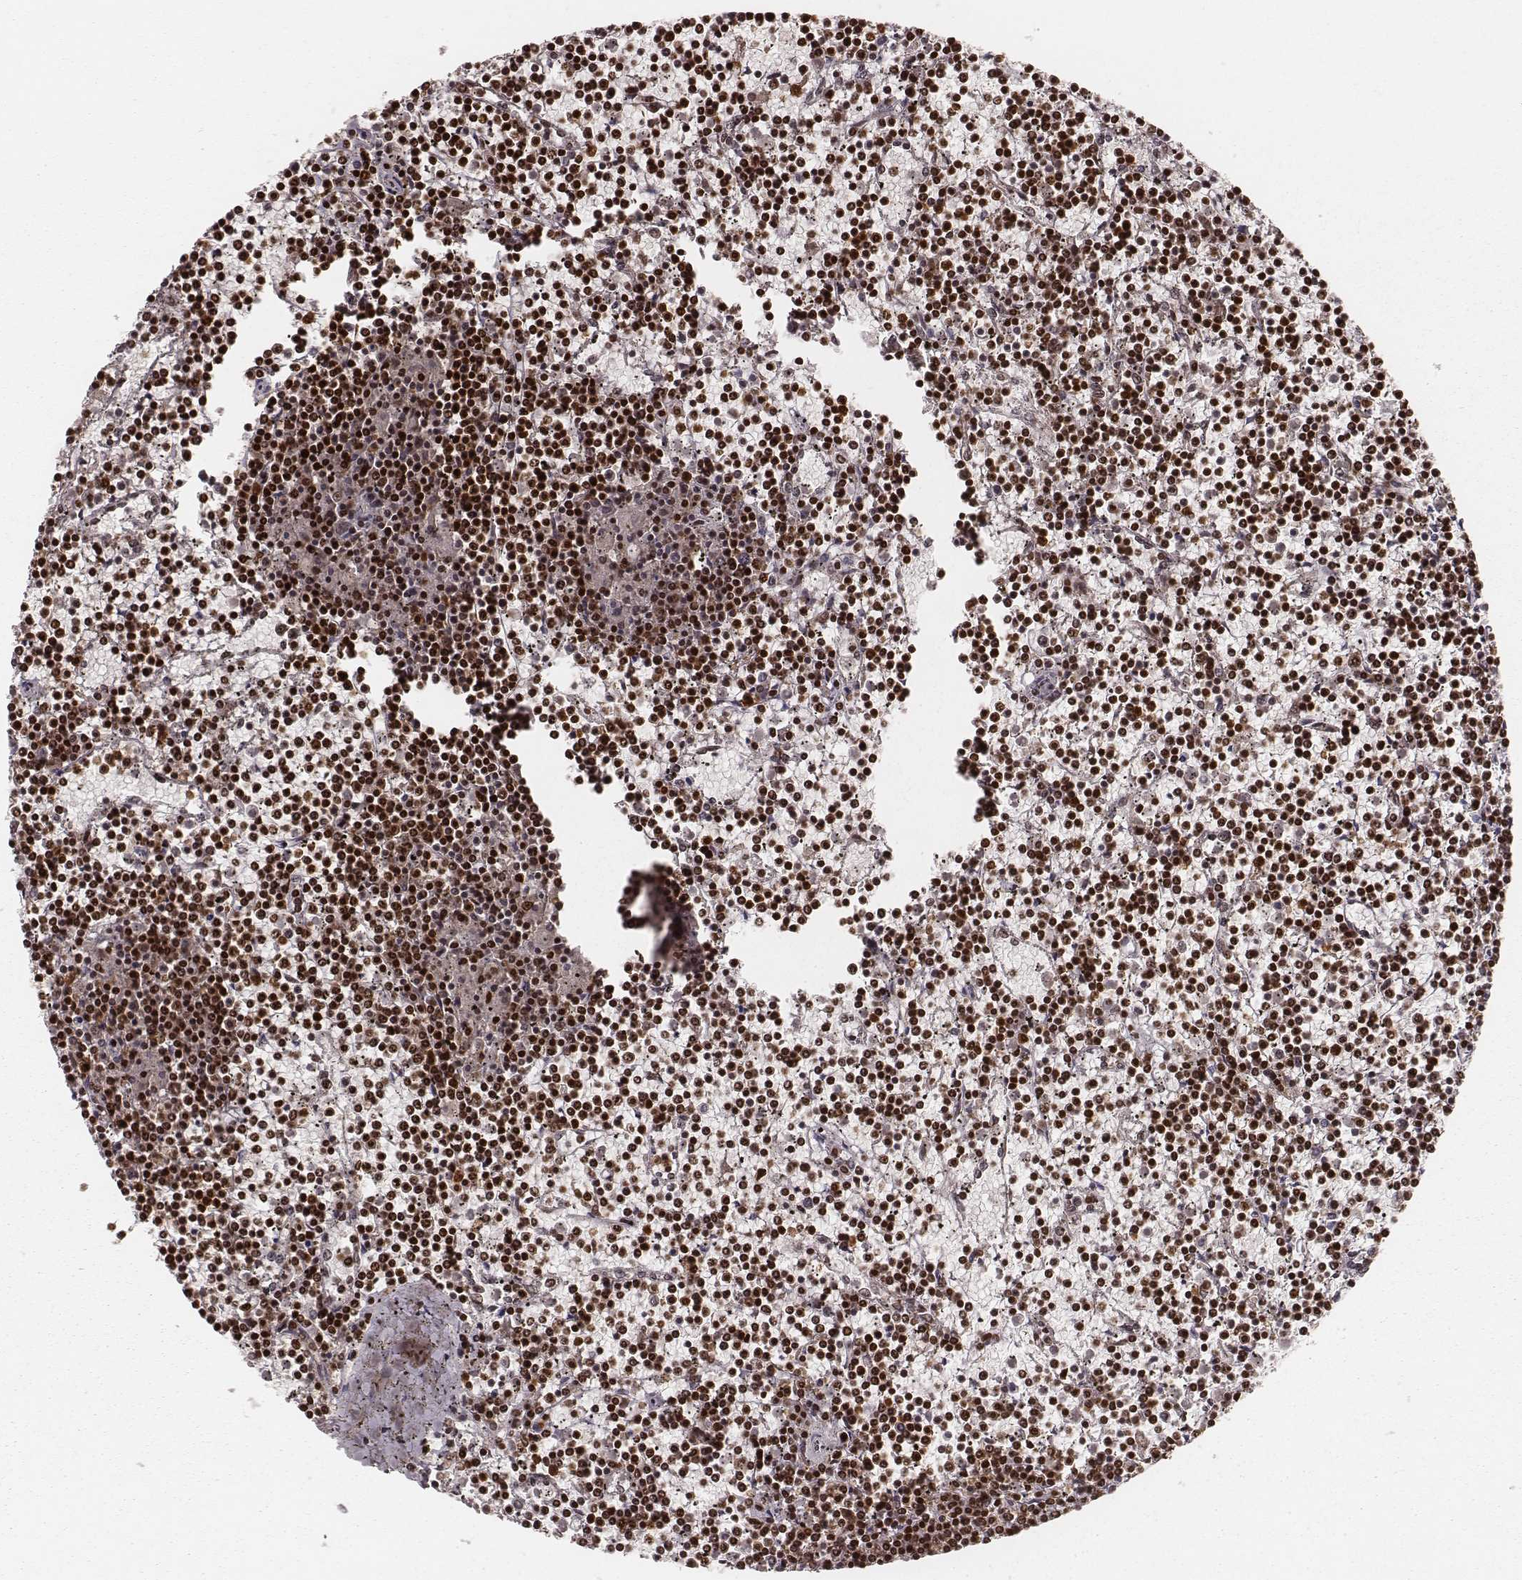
{"staining": {"intensity": "strong", "quantity": ">75%", "location": "nuclear"}, "tissue": "lymphoma", "cell_type": "Tumor cells", "image_type": "cancer", "snomed": [{"axis": "morphology", "description": "Malignant lymphoma, non-Hodgkin's type, Low grade"}, {"axis": "topography", "description": "Spleen"}], "caption": "Immunohistochemical staining of human malignant lymphoma, non-Hodgkin's type (low-grade) exhibits strong nuclear protein staining in approximately >75% of tumor cells.", "gene": "PARP1", "patient": {"sex": "female", "age": 19}}